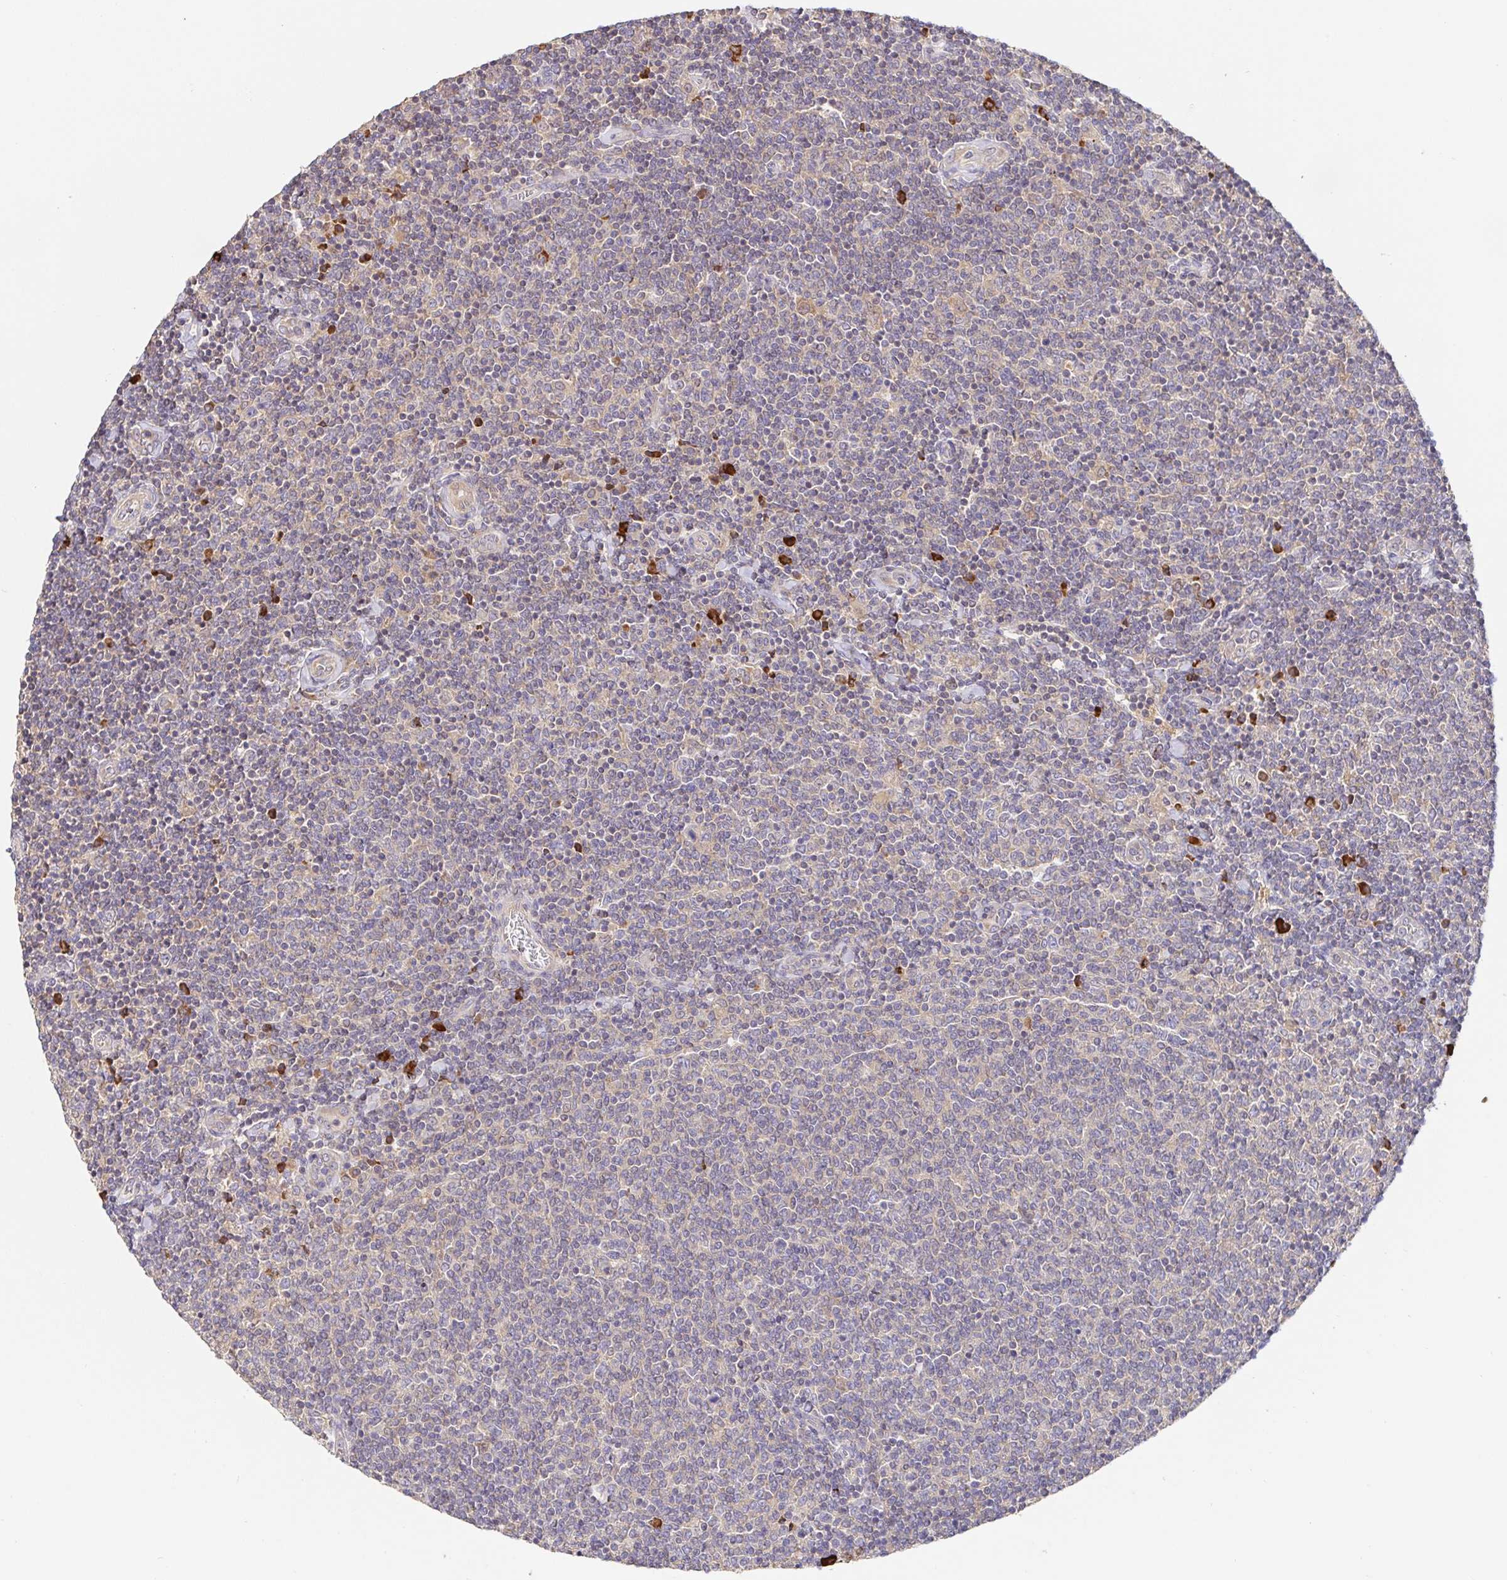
{"staining": {"intensity": "negative", "quantity": "none", "location": "none"}, "tissue": "lymphoma", "cell_type": "Tumor cells", "image_type": "cancer", "snomed": [{"axis": "morphology", "description": "Malignant lymphoma, non-Hodgkin's type, Low grade"}, {"axis": "topography", "description": "Lymph node"}], "caption": "The IHC histopathology image has no significant expression in tumor cells of lymphoma tissue.", "gene": "HAGH", "patient": {"sex": "male", "age": 52}}